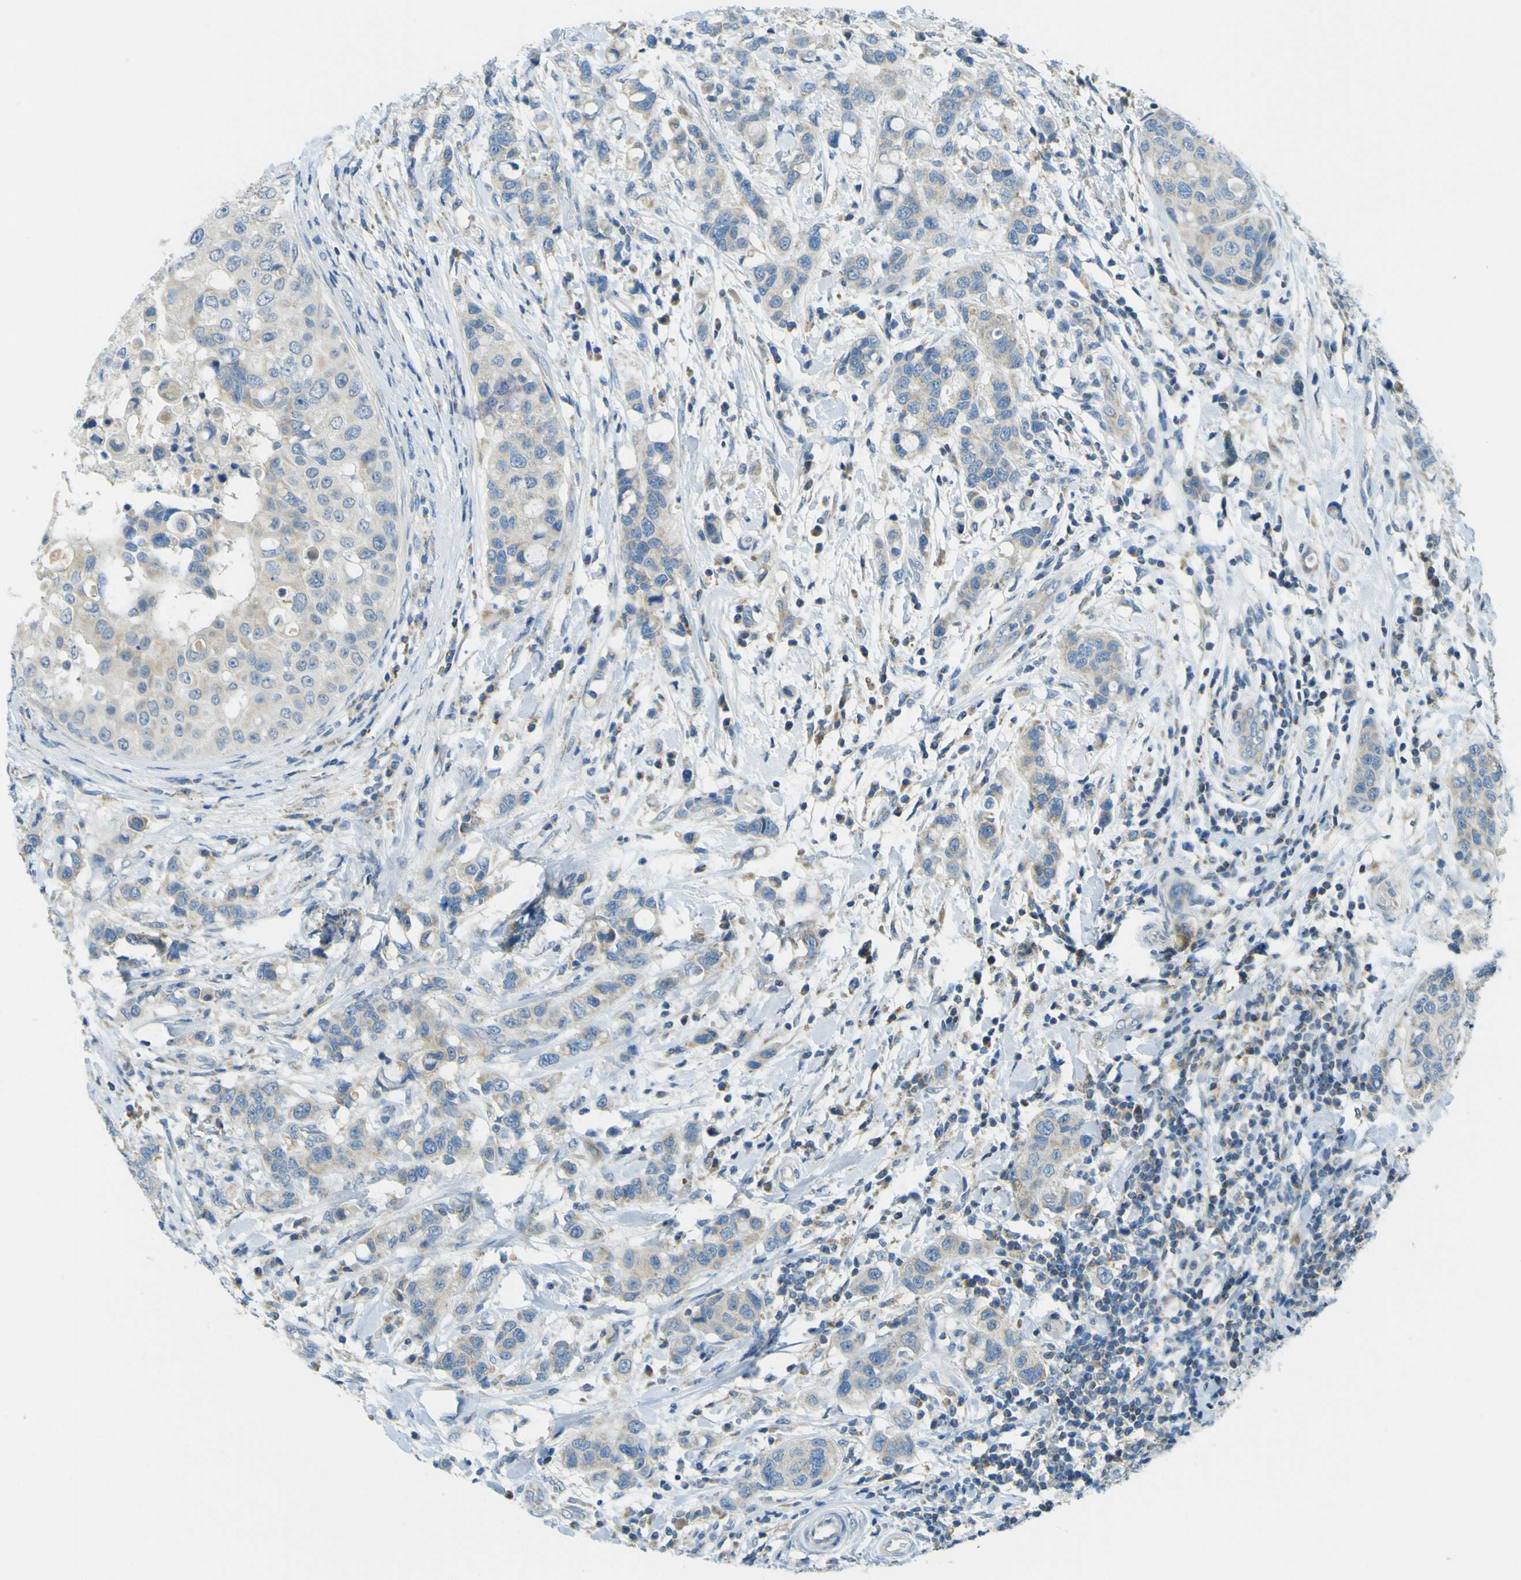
{"staining": {"intensity": "weak", "quantity": "<25%", "location": "cytoplasmic/membranous"}, "tissue": "breast cancer", "cell_type": "Tumor cells", "image_type": "cancer", "snomed": [{"axis": "morphology", "description": "Duct carcinoma"}, {"axis": "topography", "description": "Breast"}], "caption": "Immunohistochemistry of human invasive ductal carcinoma (breast) shows no expression in tumor cells. (DAB (3,3'-diaminobenzidine) immunohistochemistry visualized using brightfield microscopy, high magnification).", "gene": "FKTN", "patient": {"sex": "female", "age": 53}}